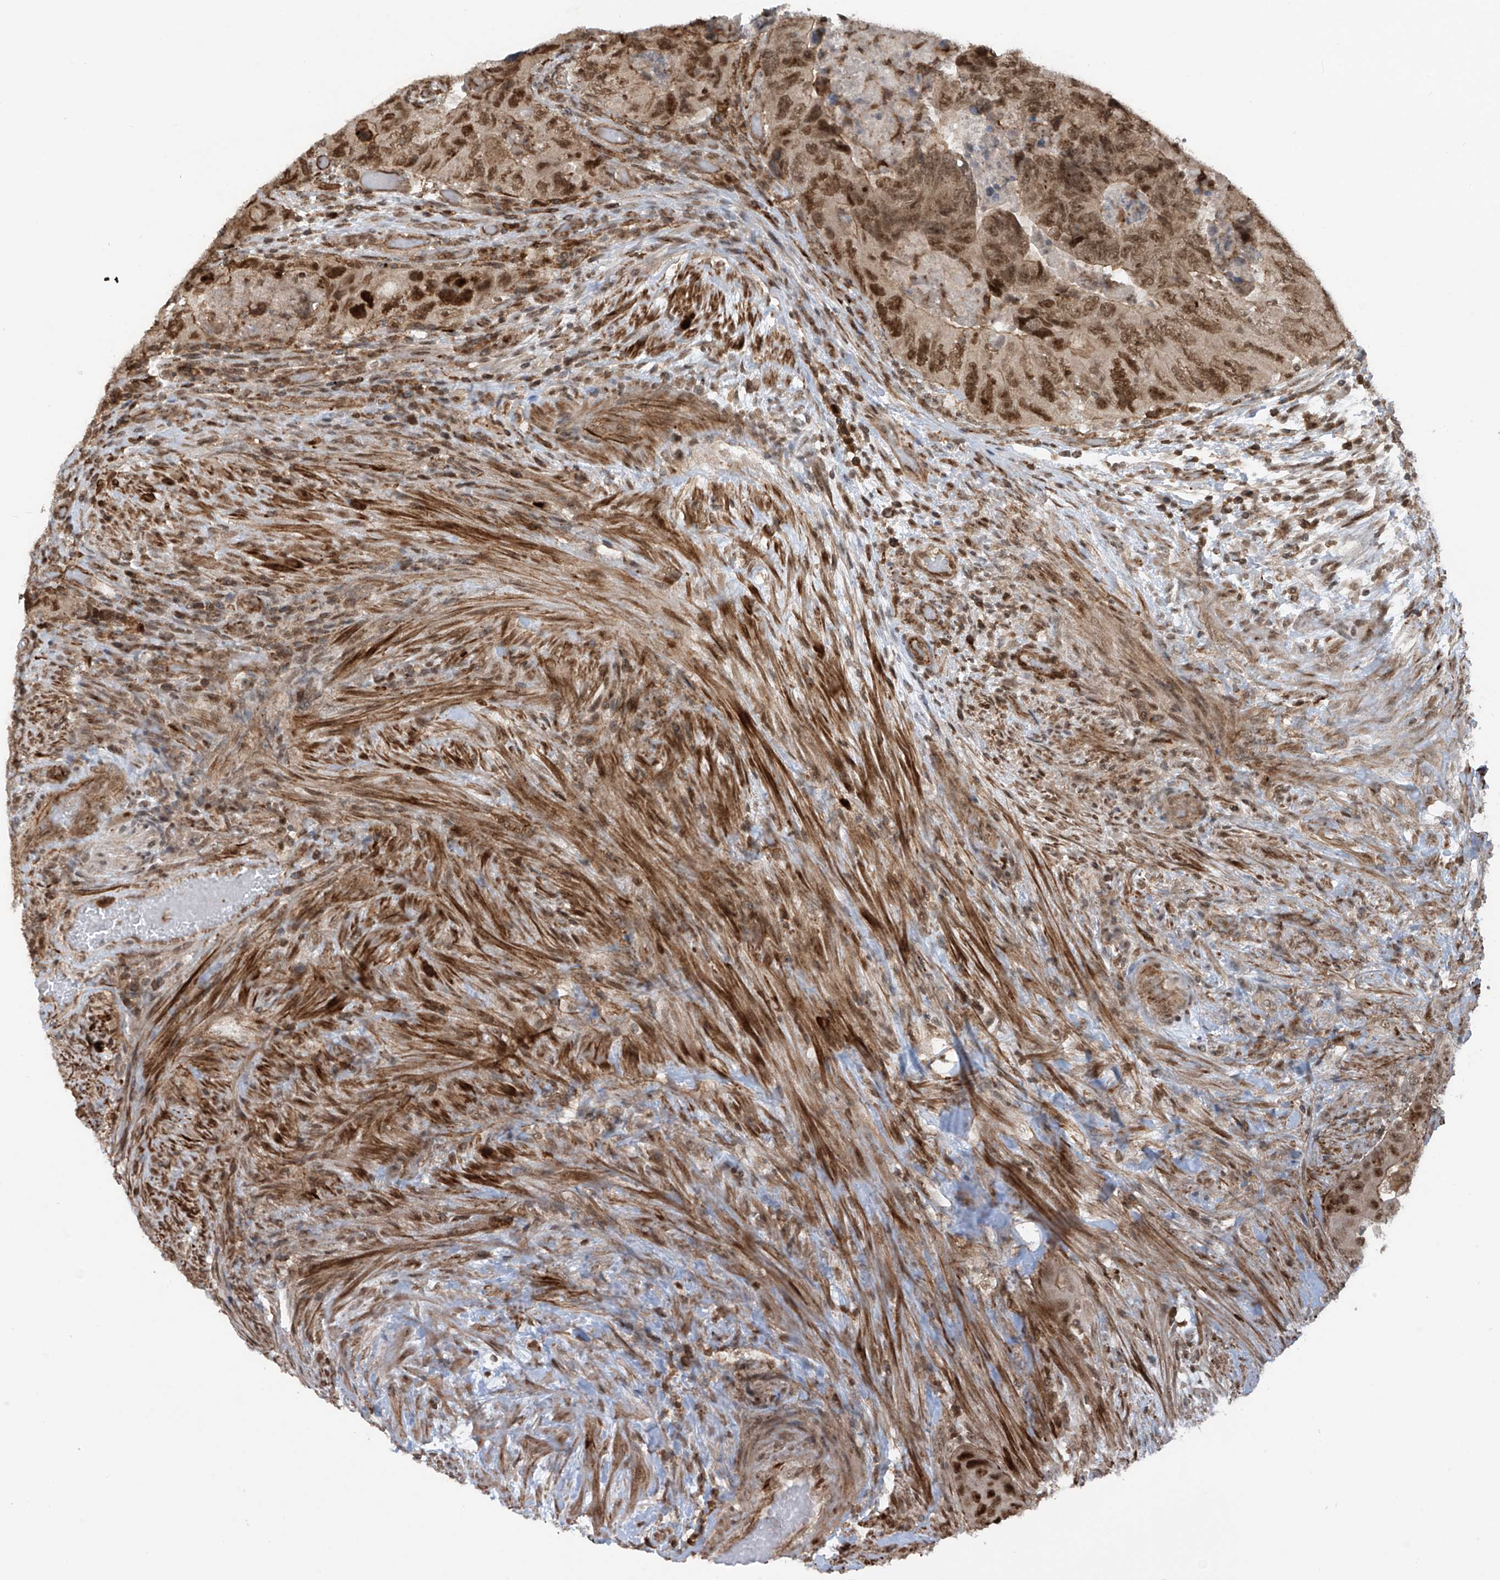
{"staining": {"intensity": "moderate", "quantity": ">75%", "location": "nuclear"}, "tissue": "colorectal cancer", "cell_type": "Tumor cells", "image_type": "cancer", "snomed": [{"axis": "morphology", "description": "Adenocarcinoma, NOS"}, {"axis": "topography", "description": "Rectum"}], "caption": "Immunohistochemistry micrograph of neoplastic tissue: human colorectal cancer stained using immunohistochemistry (IHC) reveals medium levels of moderate protein expression localized specifically in the nuclear of tumor cells, appearing as a nuclear brown color.", "gene": "REPIN1", "patient": {"sex": "male", "age": 63}}